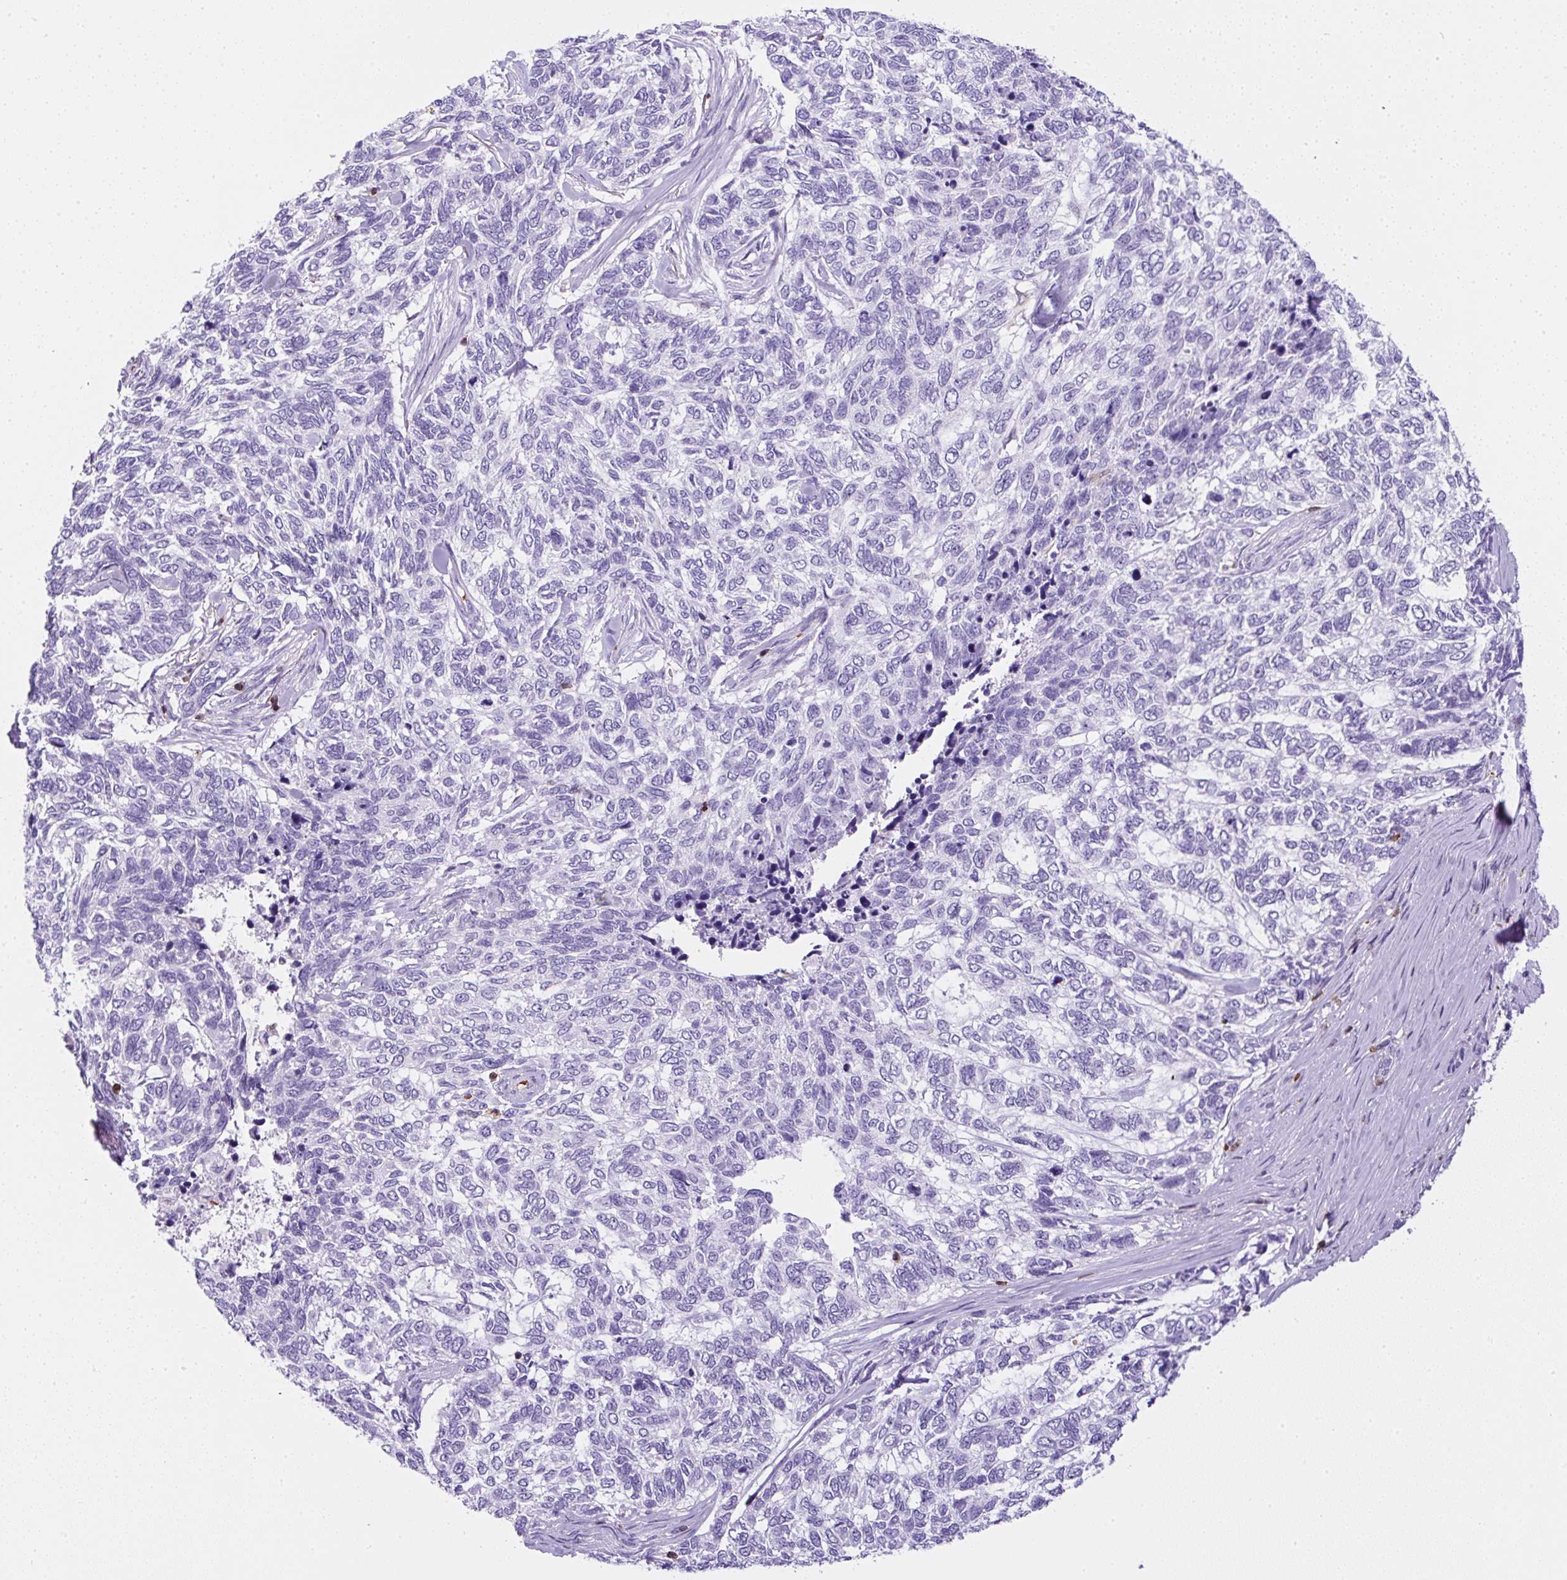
{"staining": {"intensity": "negative", "quantity": "none", "location": "none"}, "tissue": "skin cancer", "cell_type": "Tumor cells", "image_type": "cancer", "snomed": [{"axis": "morphology", "description": "Basal cell carcinoma"}, {"axis": "topography", "description": "Skin"}], "caption": "A photomicrograph of skin cancer (basal cell carcinoma) stained for a protein exhibits no brown staining in tumor cells.", "gene": "FAM228B", "patient": {"sex": "female", "age": 65}}